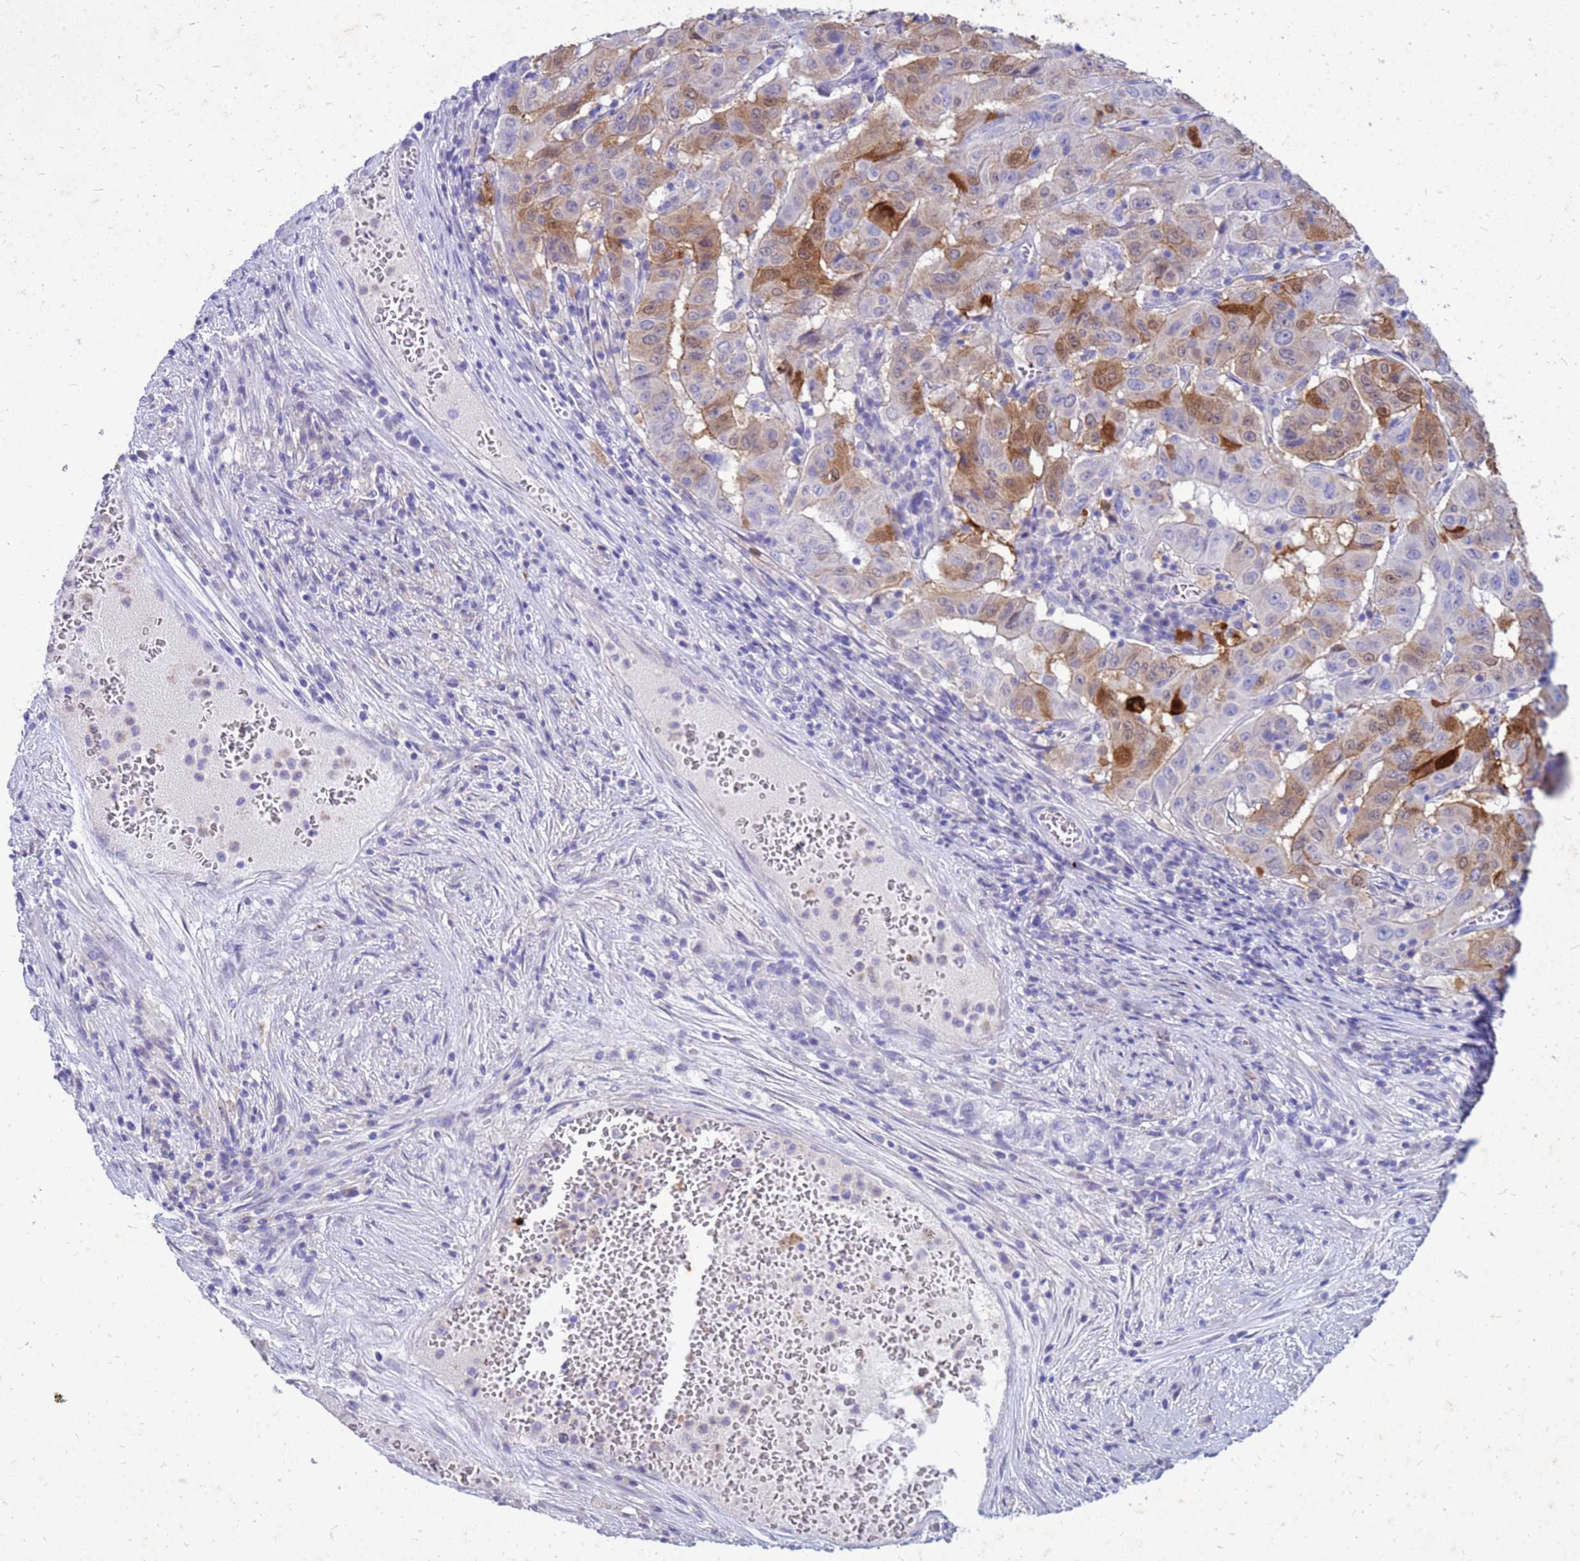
{"staining": {"intensity": "strong", "quantity": "<25%", "location": "cytoplasmic/membranous"}, "tissue": "pancreatic cancer", "cell_type": "Tumor cells", "image_type": "cancer", "snomed": [{"axis": "morphology", "description": "Adenocarcinoma, NOS"}, {"axis": "topography", "description": "Pancreas"}], "caption": "DAB (3,3'-diaminobenzidine) immunohistochemical staining of pancreatic cancer shows strong cytoplasmic/membranous protein expression in about <25% of tumor cells.", "gene": "AKR1C1", "patient": {"sex": "male", "age": 63}}